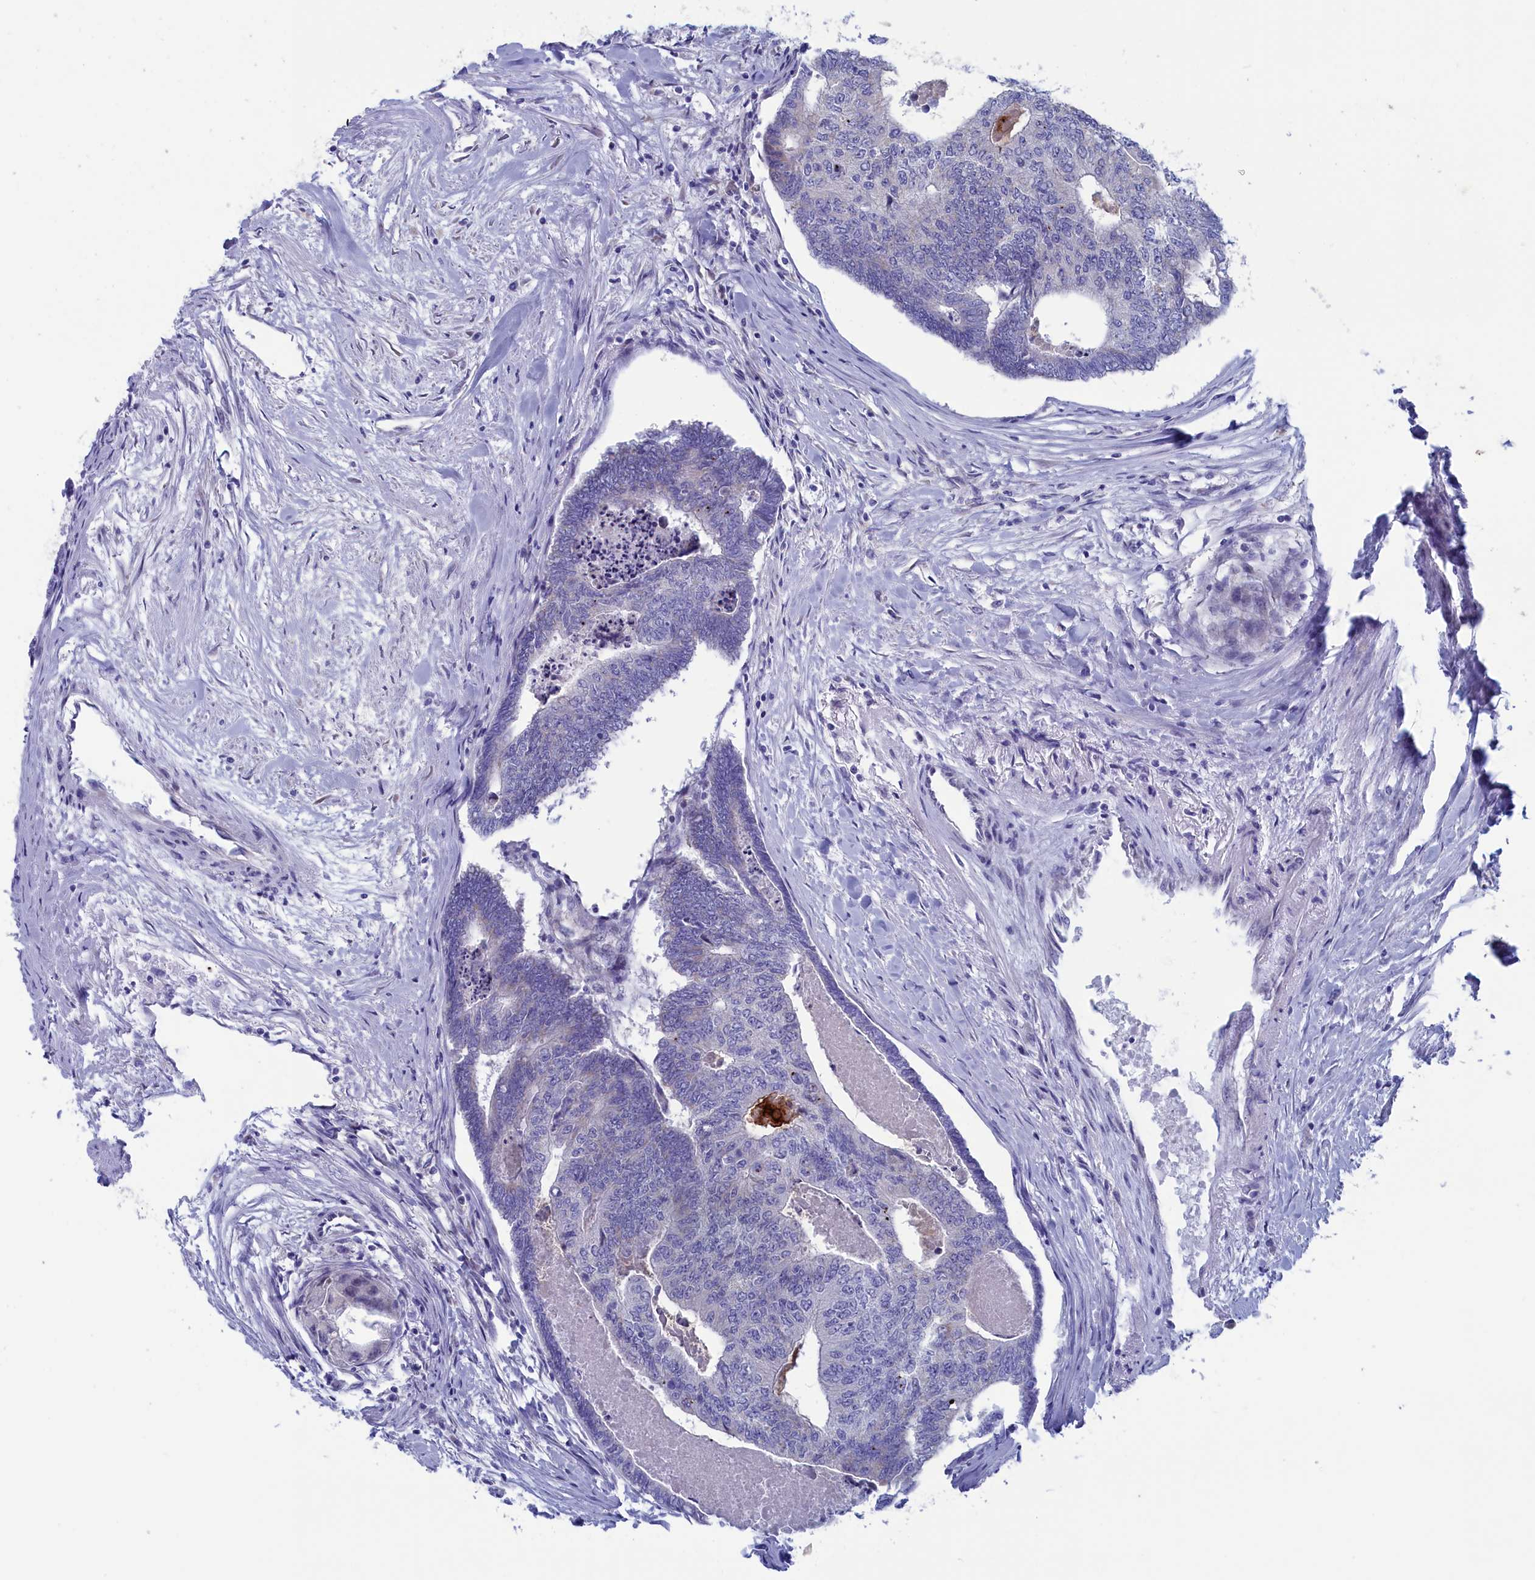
{"staining": {"intensity": "negative", "quantity": "none", "location": "none"}, "tissue": "colorectal cancer", "cell_type": "Tumor cells", "image_type": "cancer", "snomed": [{"axis": "morphology", "description": "Adenocarcinoma, NOS"}, {"axis": "topography", "description": "Colon"}], "caption": "DAB (3,3'-diaminobenzidine) immunohistochemical staining of human colorectal cancer (adenocarcinoma) demonstrates no significant positivity in tumor cells.", "gene": "NIBAN3", "patient": {"sex": "female", "age": 67}}